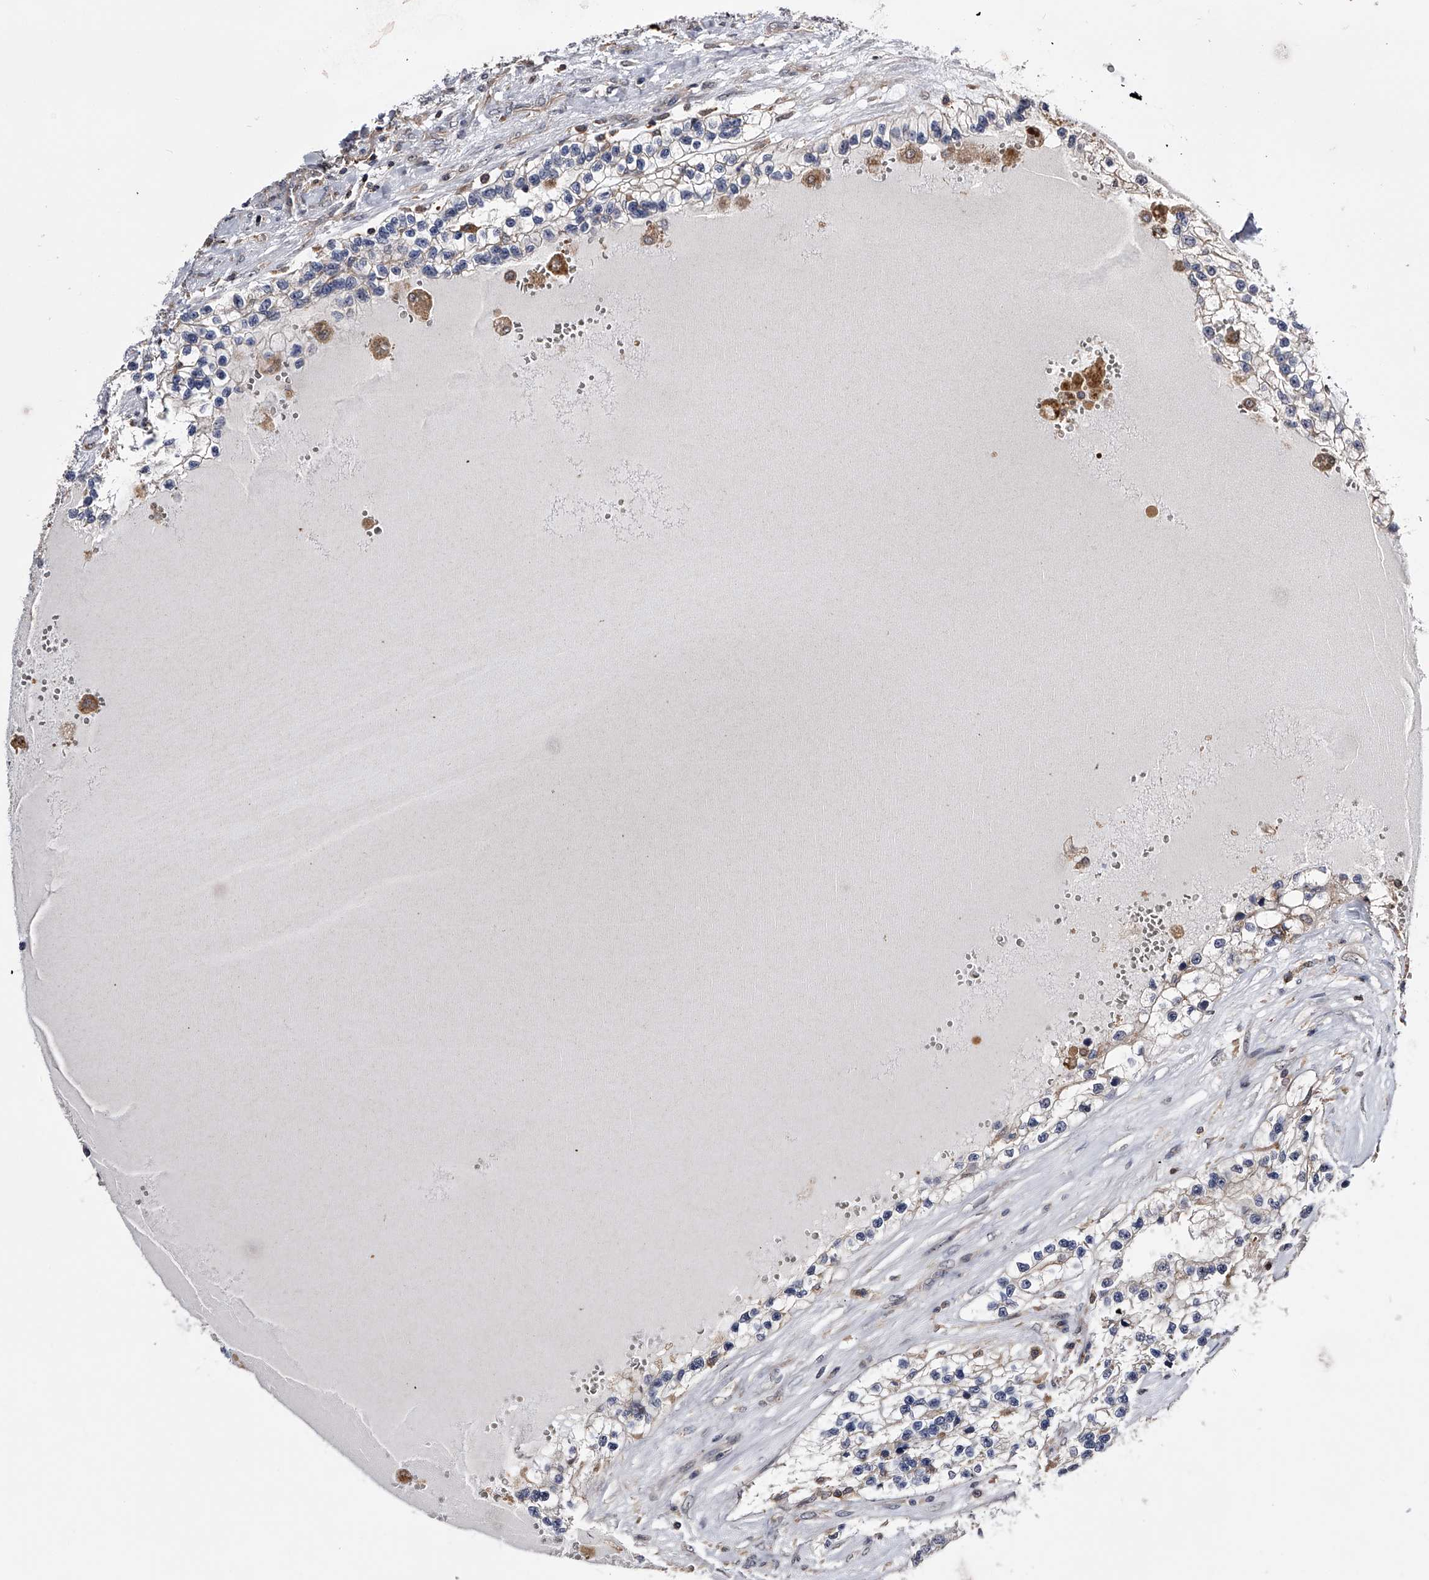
{"staining": {"intensity": "weak", "quantity": "<25%", "location": "cytoplasmic/membranous"}, "tissue": "renal cancer", "cell_type": "Tumor cells", "image_type": "cancer", "snomed": [{"axis": "morphology", "description": "Adenocarcinoma, NOS"}, {"axis": "topography", "description": "Kidney"}], "caption": "An IHC histopathology image of renal cancer (adenocarcinoma) is shown. There is no staining in tumor cells of renal cancer (adenocarcinoma). (Brightfield microscopy of DAB (3,3'-diaminobenzidine) immunohistochemistry (IHC) at high magnification).", "gene": "PAN3", "patient": {"sex": "female", "age": 57}}